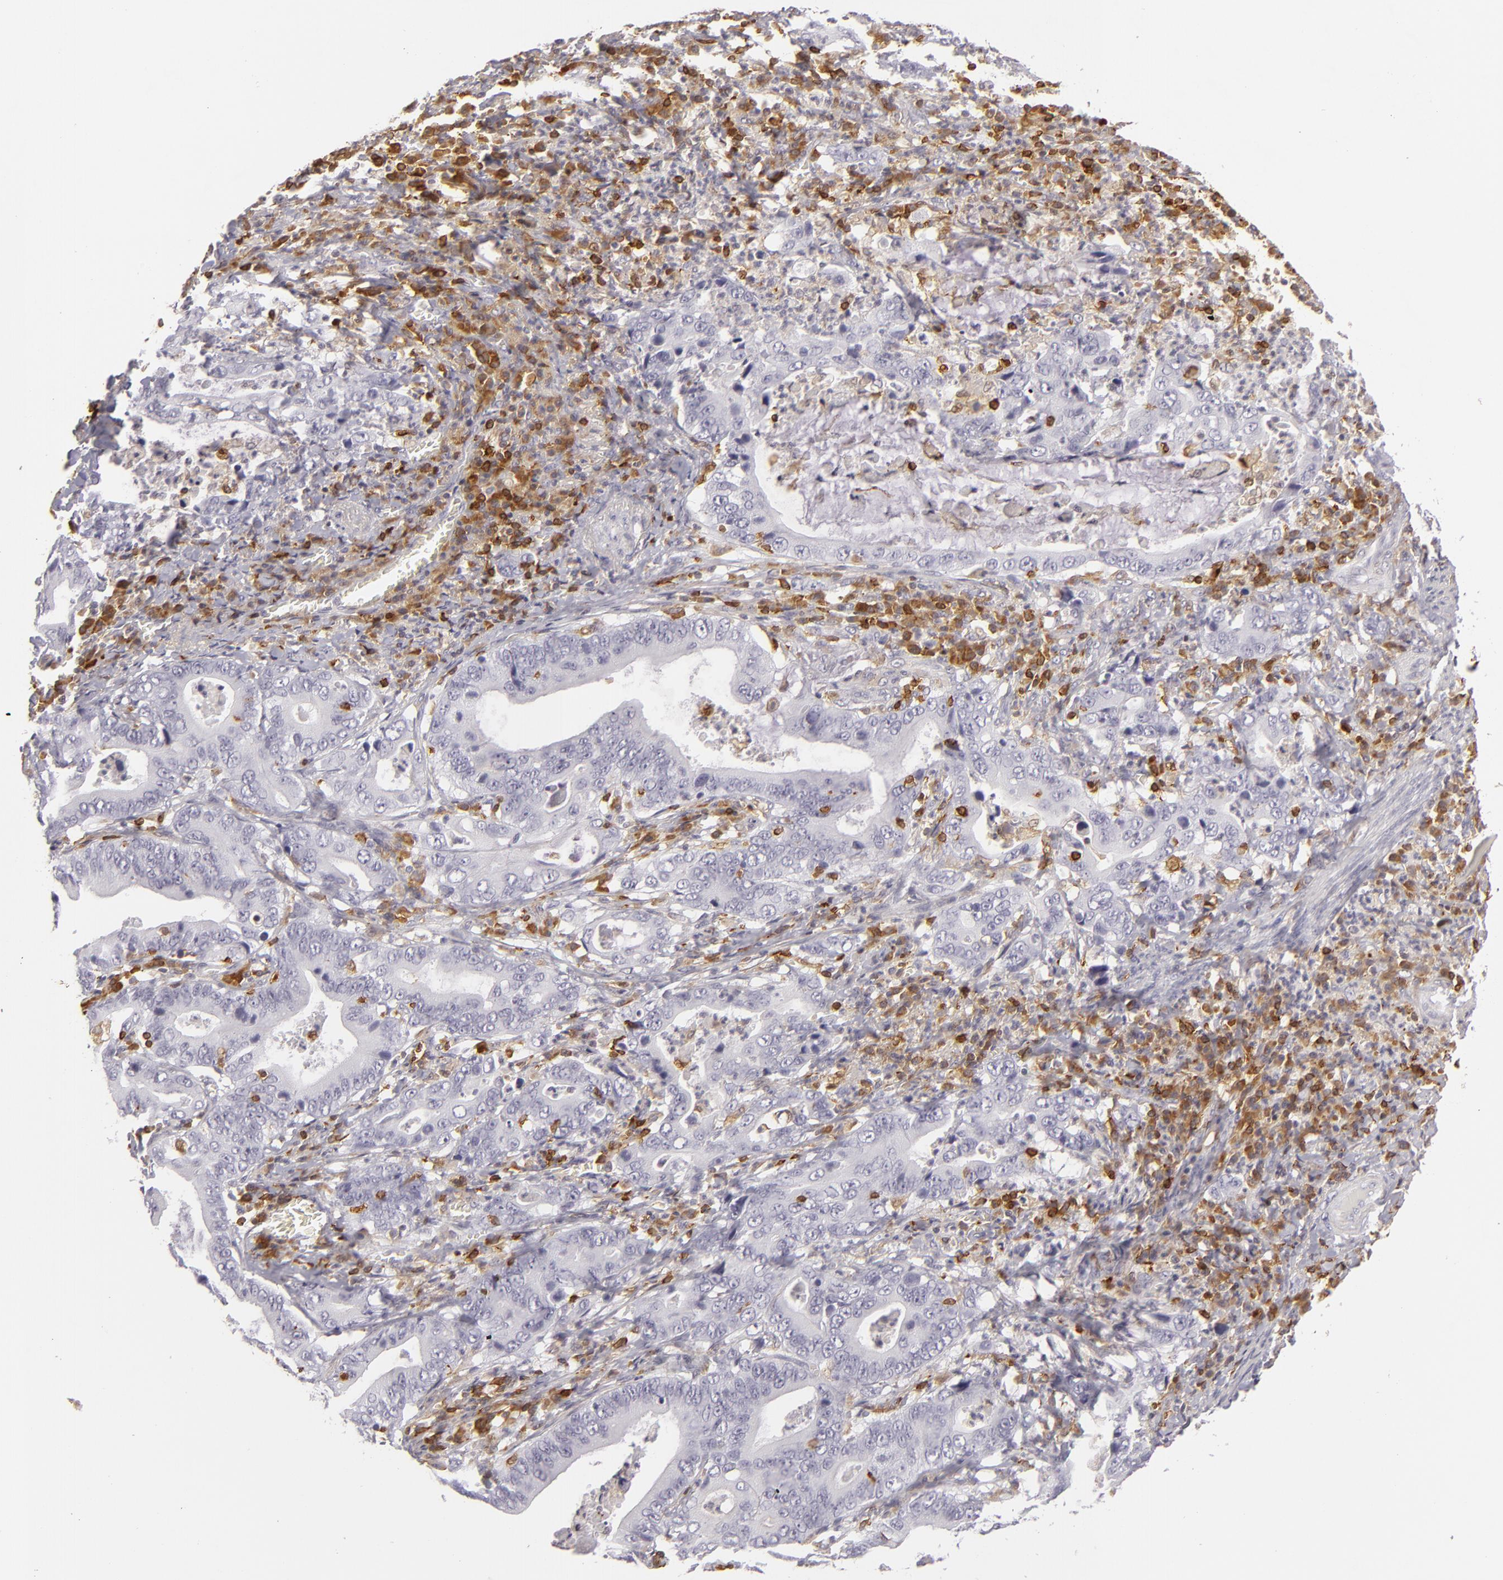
{"staining": {"intensity": "negative", "quantity": "none", "location": "none"}, "tissue": "stomach cancer", "cell_type": "Tumor cells", "image_type": "cancer", "snomed": [{"axis": "morphology", "description": "Adenocarcinoma, NOS"}, {"axis": "topography", "description": "Stomach, upper"}], "caption": "This is an immunohistochemistry micrograph of adenocarcinoma (stomach). There is no staining in tumor cells.", "gene": "APOBEC3G", "patient": {"sex": "male", "age": 63}}